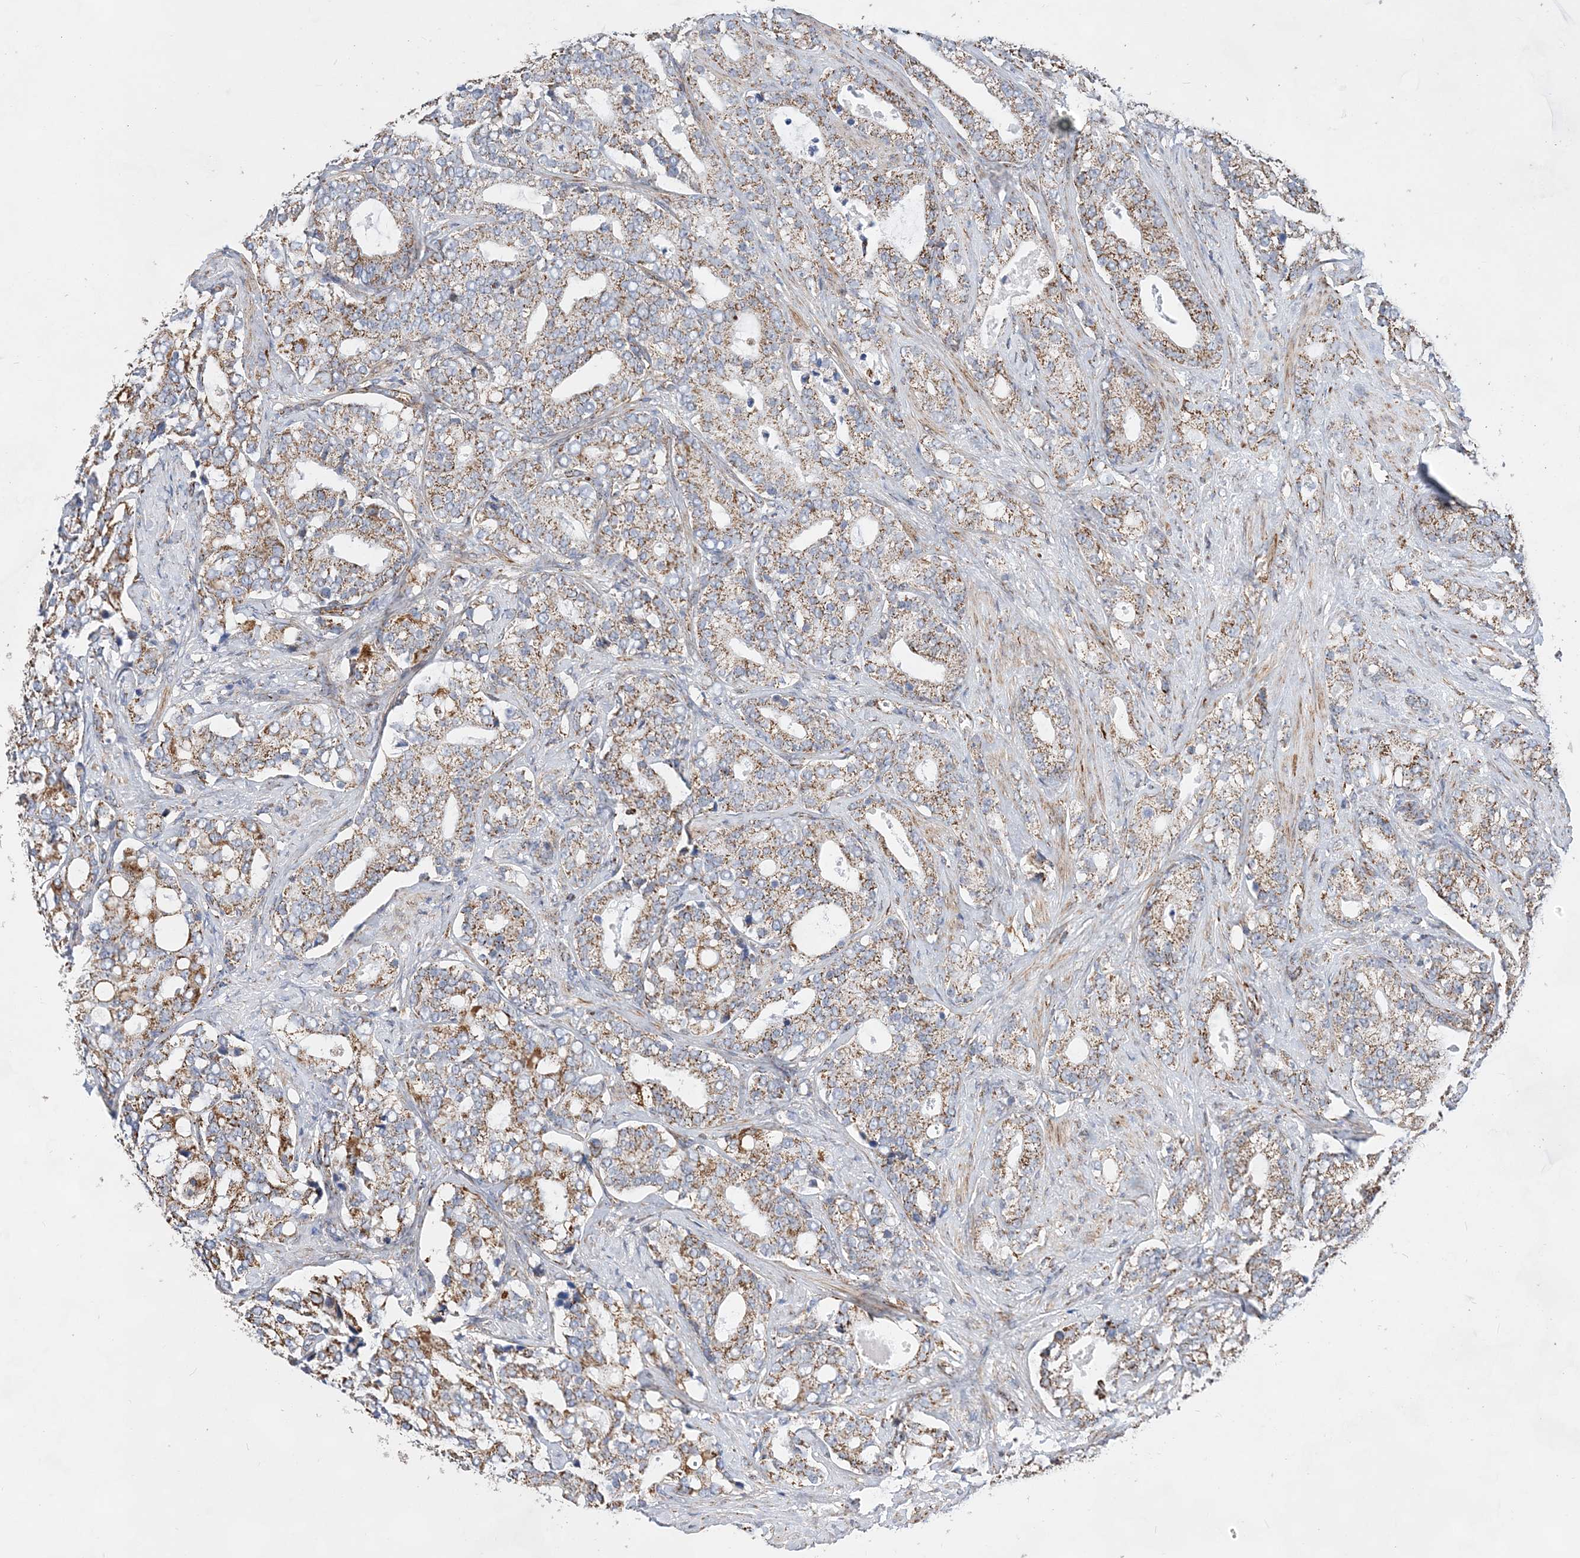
{"staining": {"intensity": "moderate", "quantity": ">75%", "location": "cytoplasmic/membranous"}, "tissue": "prostate cancer", "cell_type": "Tumor cells", "image_type": "cancer", "snomed": [{"axis": "morphology", "description": "Adenocarcinoma, High grade"}, {"axis": "topography", "description": "Prostate and seminal vesicle, NOS"}], "caption": "Brown immunohistochemical staining in prostate cancer displays moderate cytoplasmic/membranous positivity in approximately >75% of tumor cells.", "gene": "ACOT9", "patient": {"sex": "male", "age": 67}}